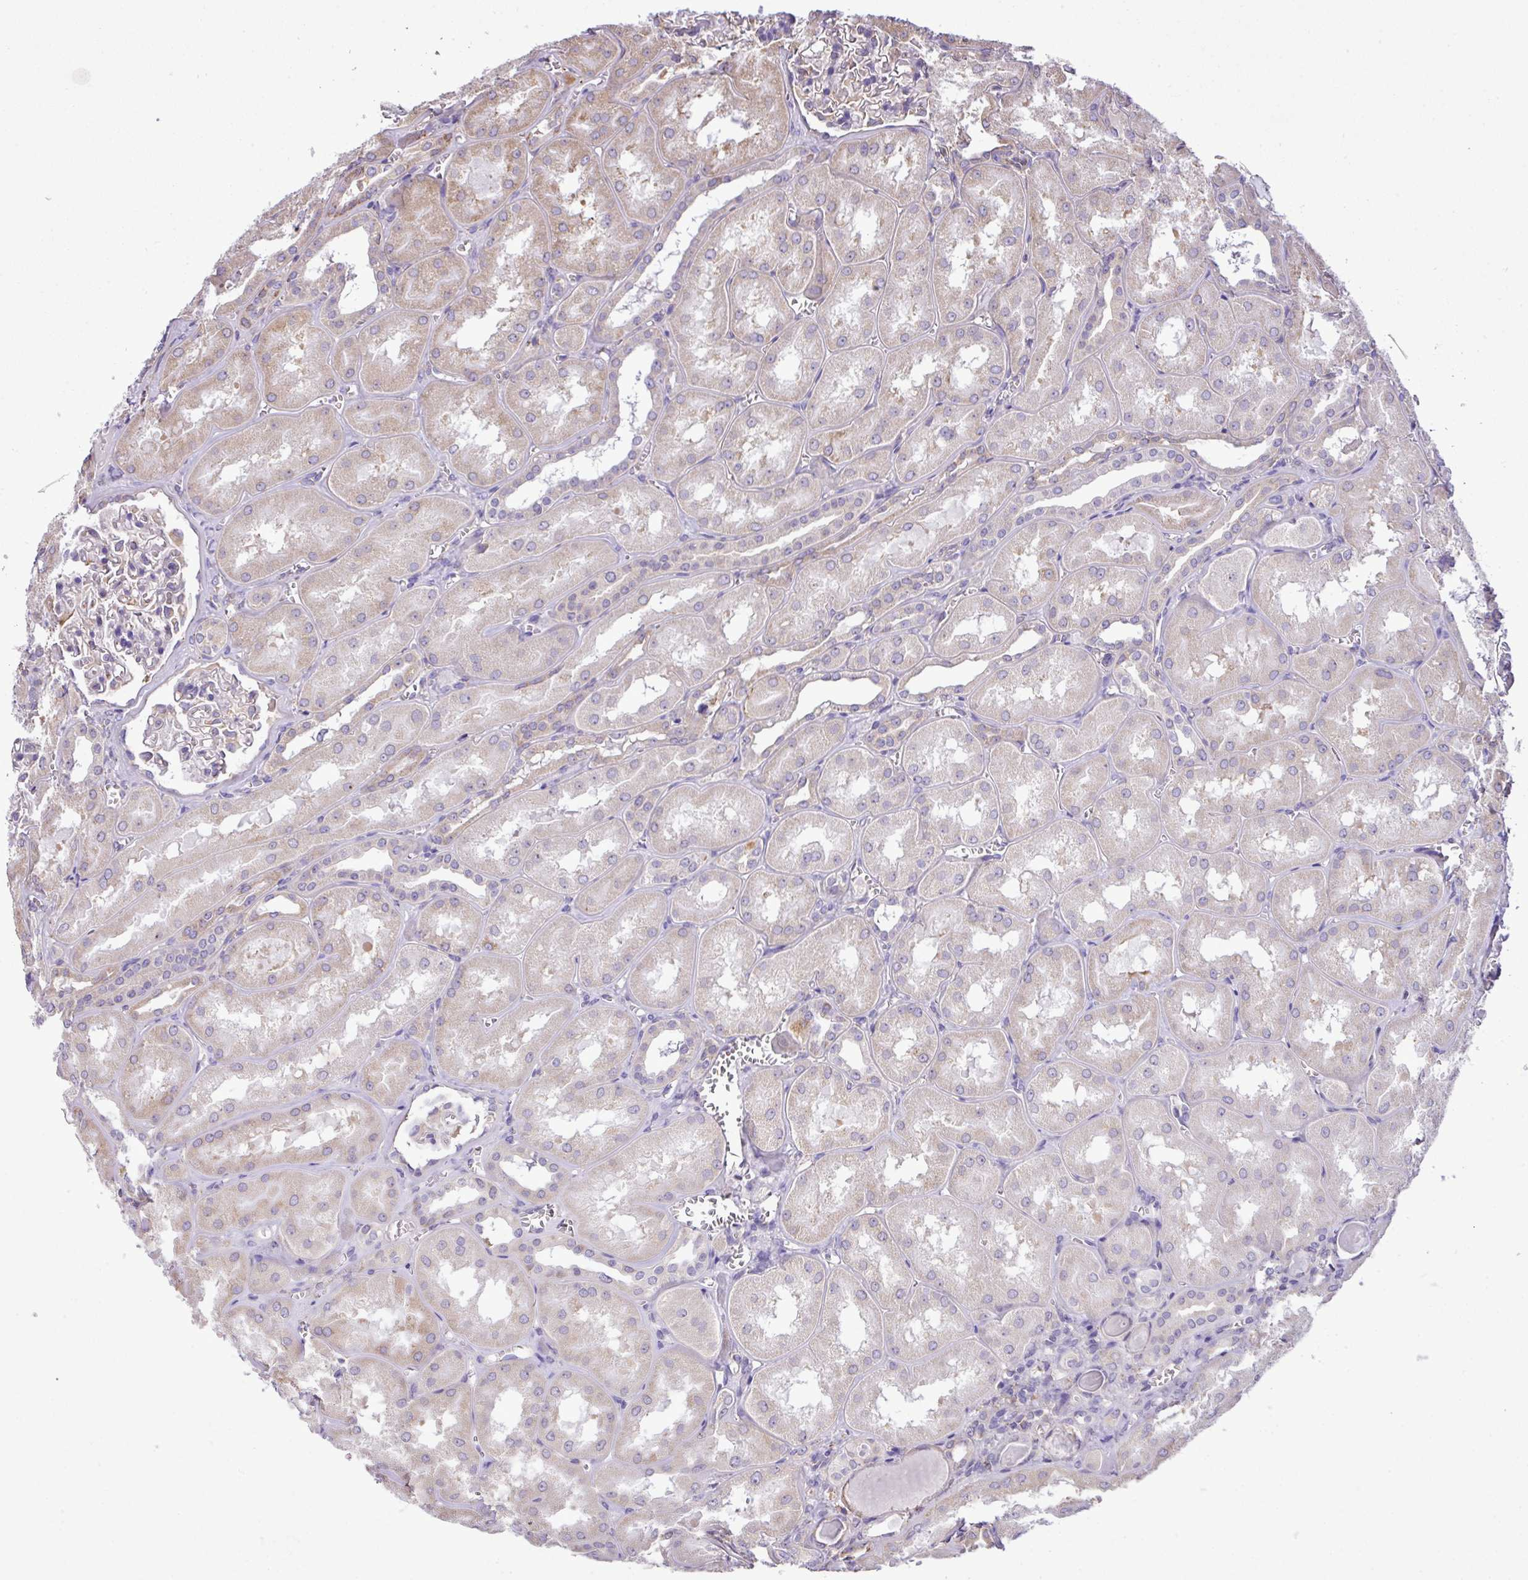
{"staining": {"intensity": "weak", "quantity": "<25%", "location": "cytoplasmic/membranous"}, "tissue": "kidney", "cell_type": "Cells in glomeruli", "image_type": "normal", "snomed": [{"axis": "morphology", "description": "Normal tissue, NOS"}, {"axis": "topography", "description": "Kidney"}], "caption": "DAB immunohistochemical staining of benign kidney shows no significant staining in cells in glomeruli.", "gene": "ZSCAN5A", "patient": {"sex": "male", "age": 61}}